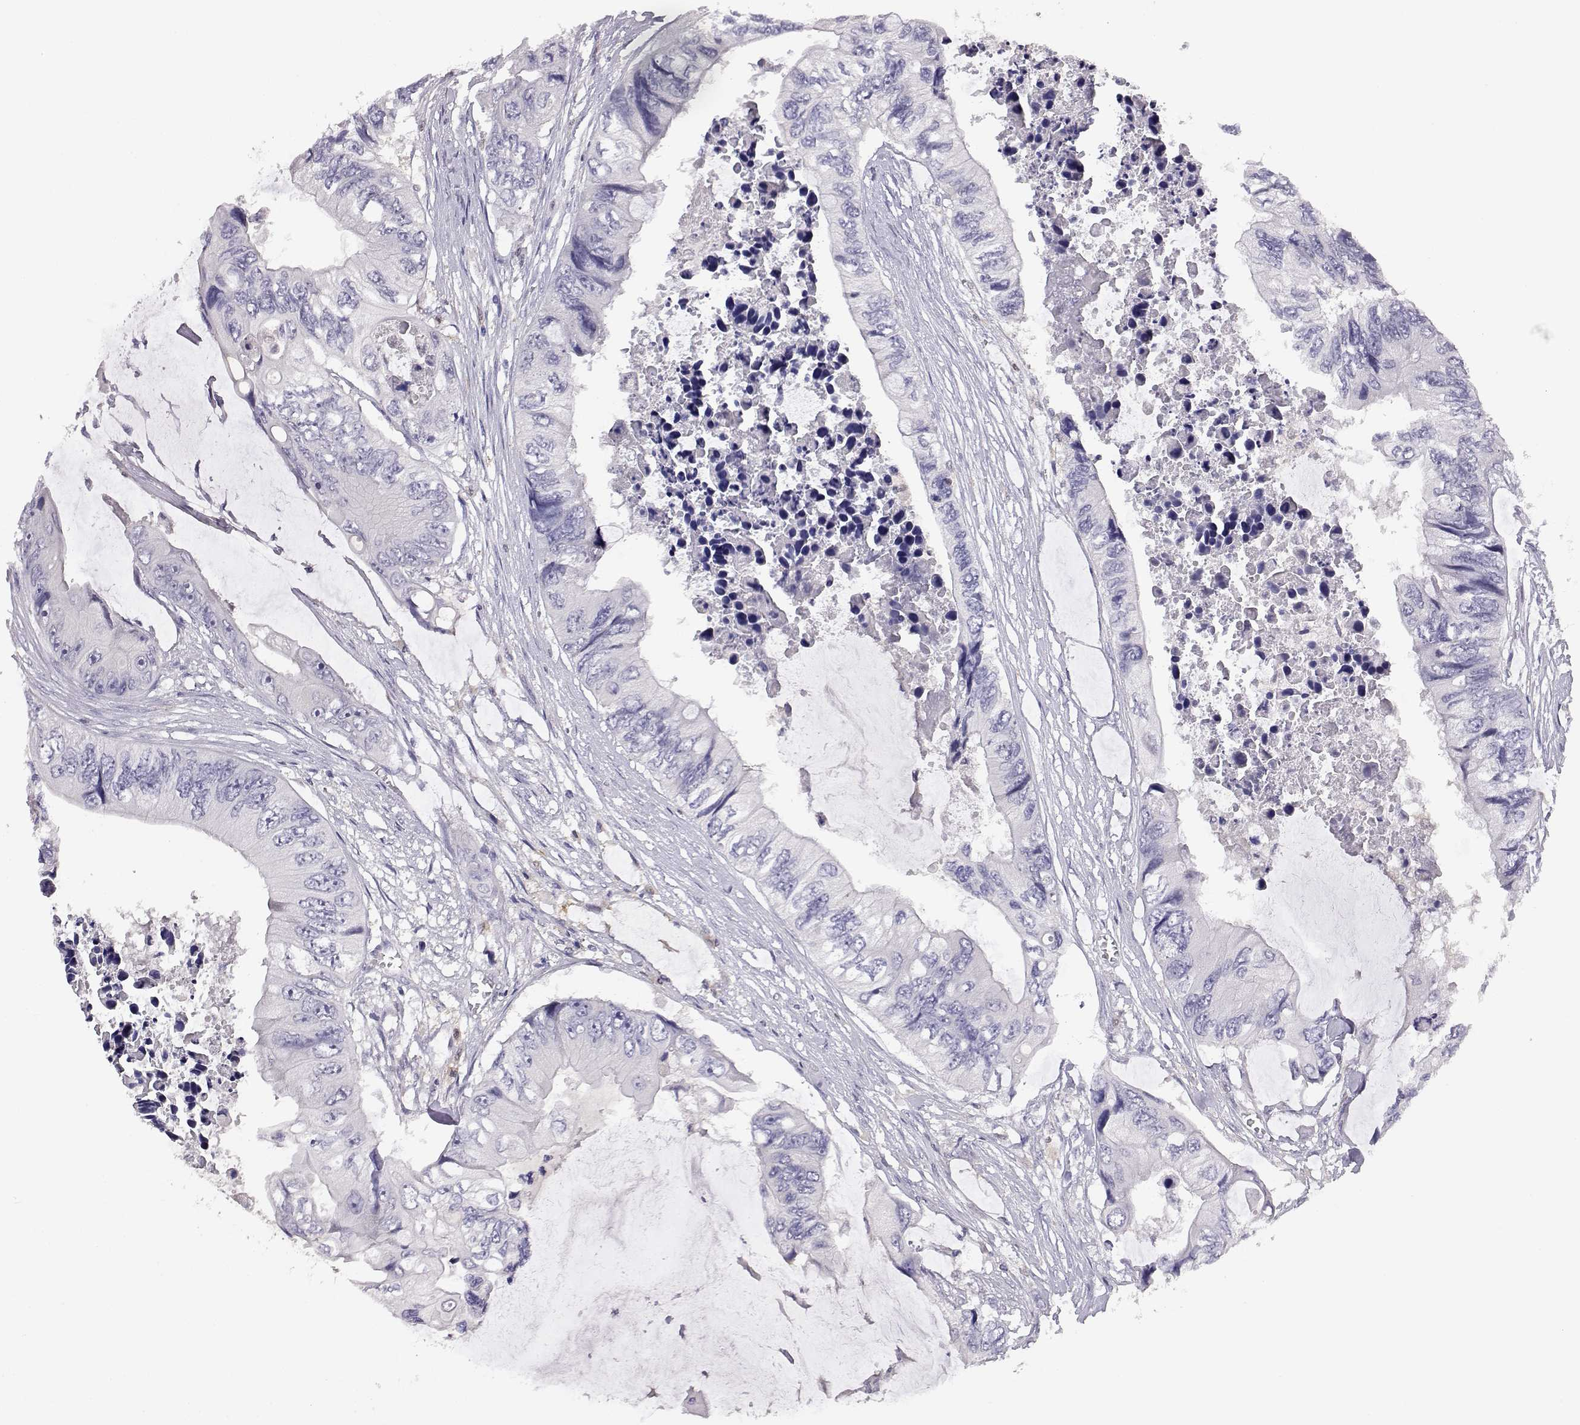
{"staining": {"intensity": "negative", "quantity": "none", "location": "none"}, "tissue": "colorectal cancer", "cell_type": "Tumor cells", "image_type": "cancer", "snomed": [{"axis": "morphology", "description": "Adenocarcinoma, NOS"}, {"axis": "topography", "description": "Rectum"}], "caption": "IHC of adenocarcinoma (colorectal) displays no expression in tumor cells.", "gene": "AKR1B1", "patient": {"sex": "male", "age": 63}}